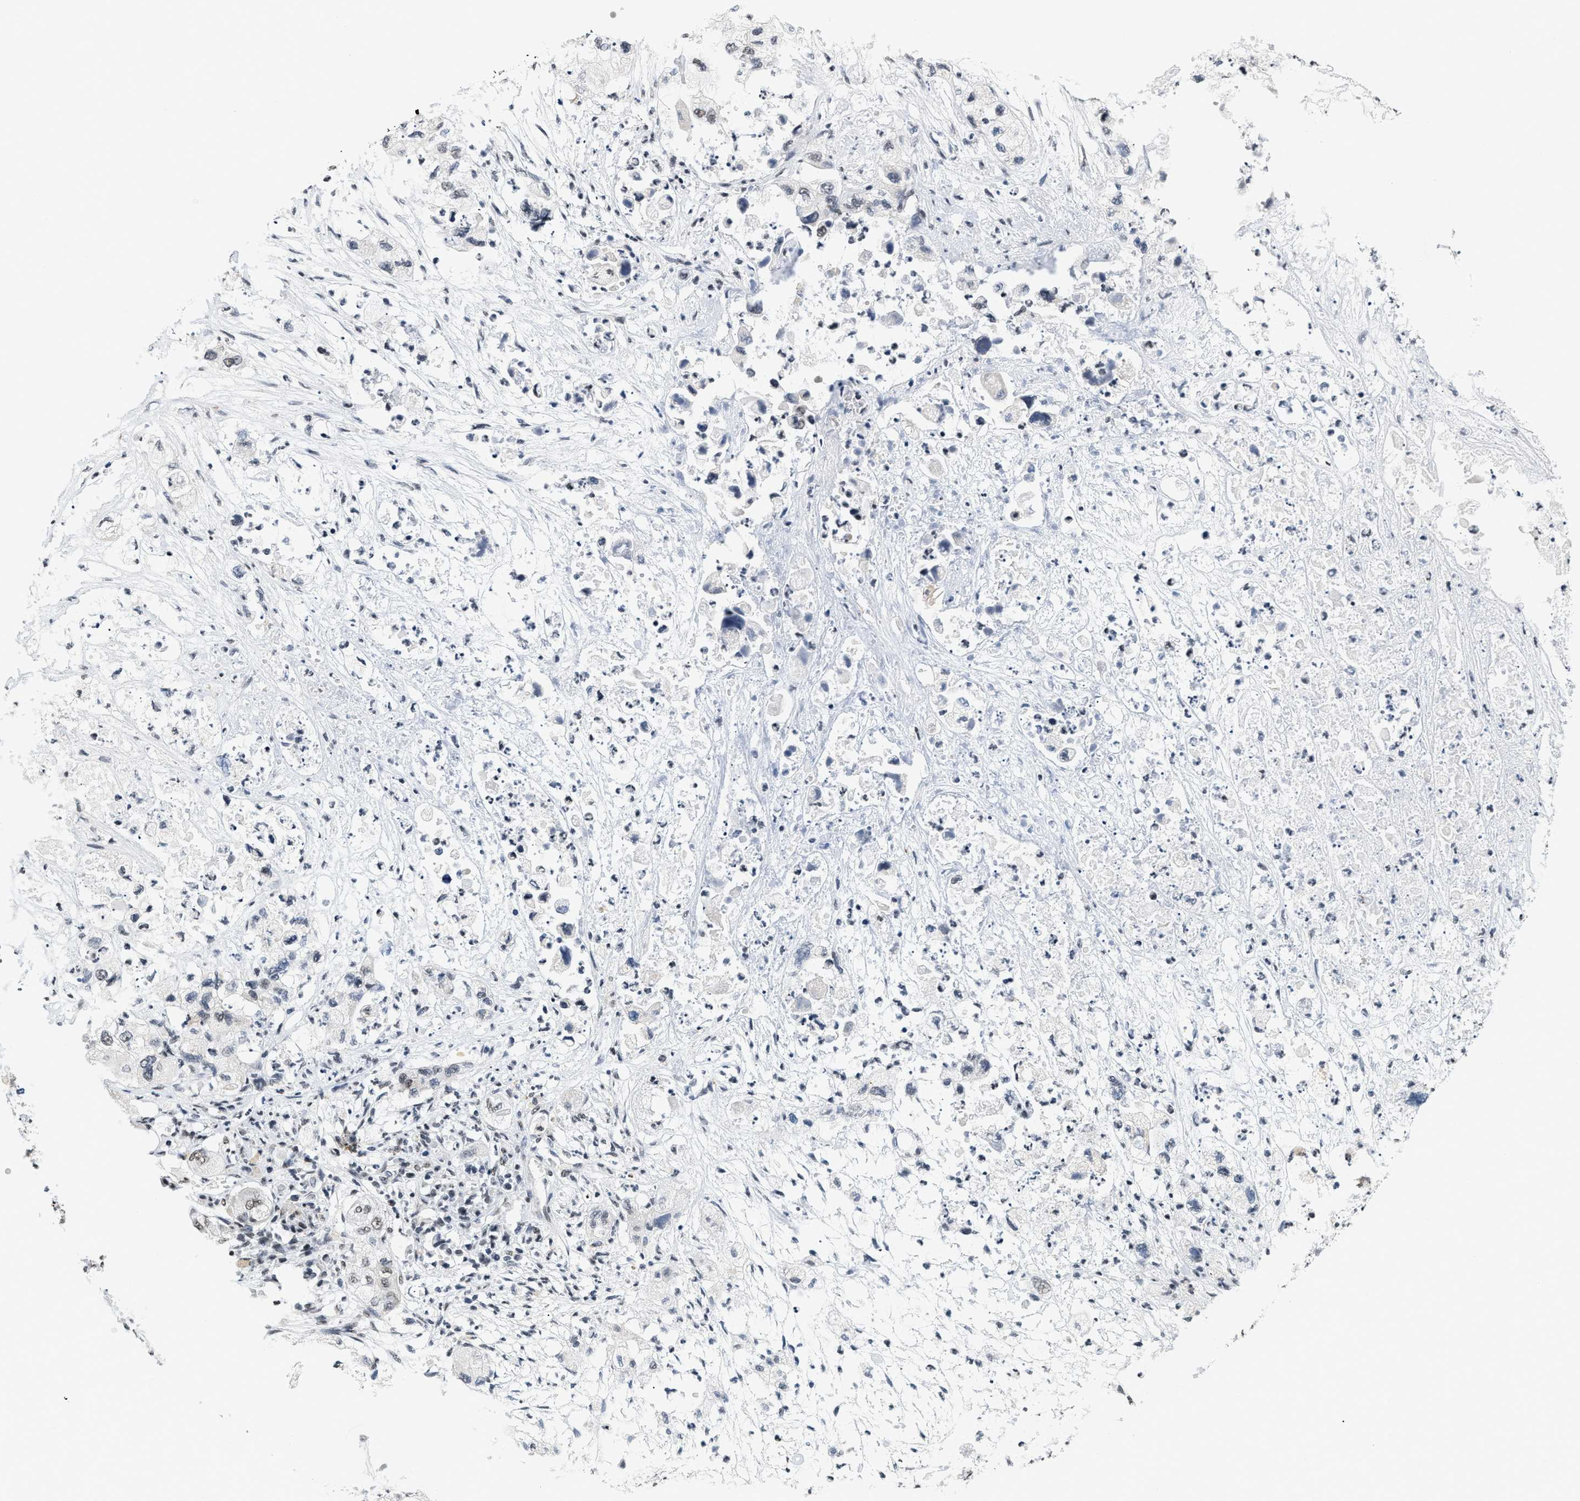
{"staining": {"intensity": "weak", "quantity": "<25%", "location": "nuclear"}, "tissue": "pancreatic cancer", "cell_type": "Tumor cells", "image_type": "cancer", "snomed": [{"axis": "morphology", "description": "Adenocarcinoma, NOS"}, {"axis": "topography", "description": "Pancreas"}], "caption": "The immunohistochemistry micrograph has no significant expression in tumor cells of adenocarcinoma (pancreatic) tissue.", "gene": "RAF1", "patient": {"sex": "female", "age": 78}}